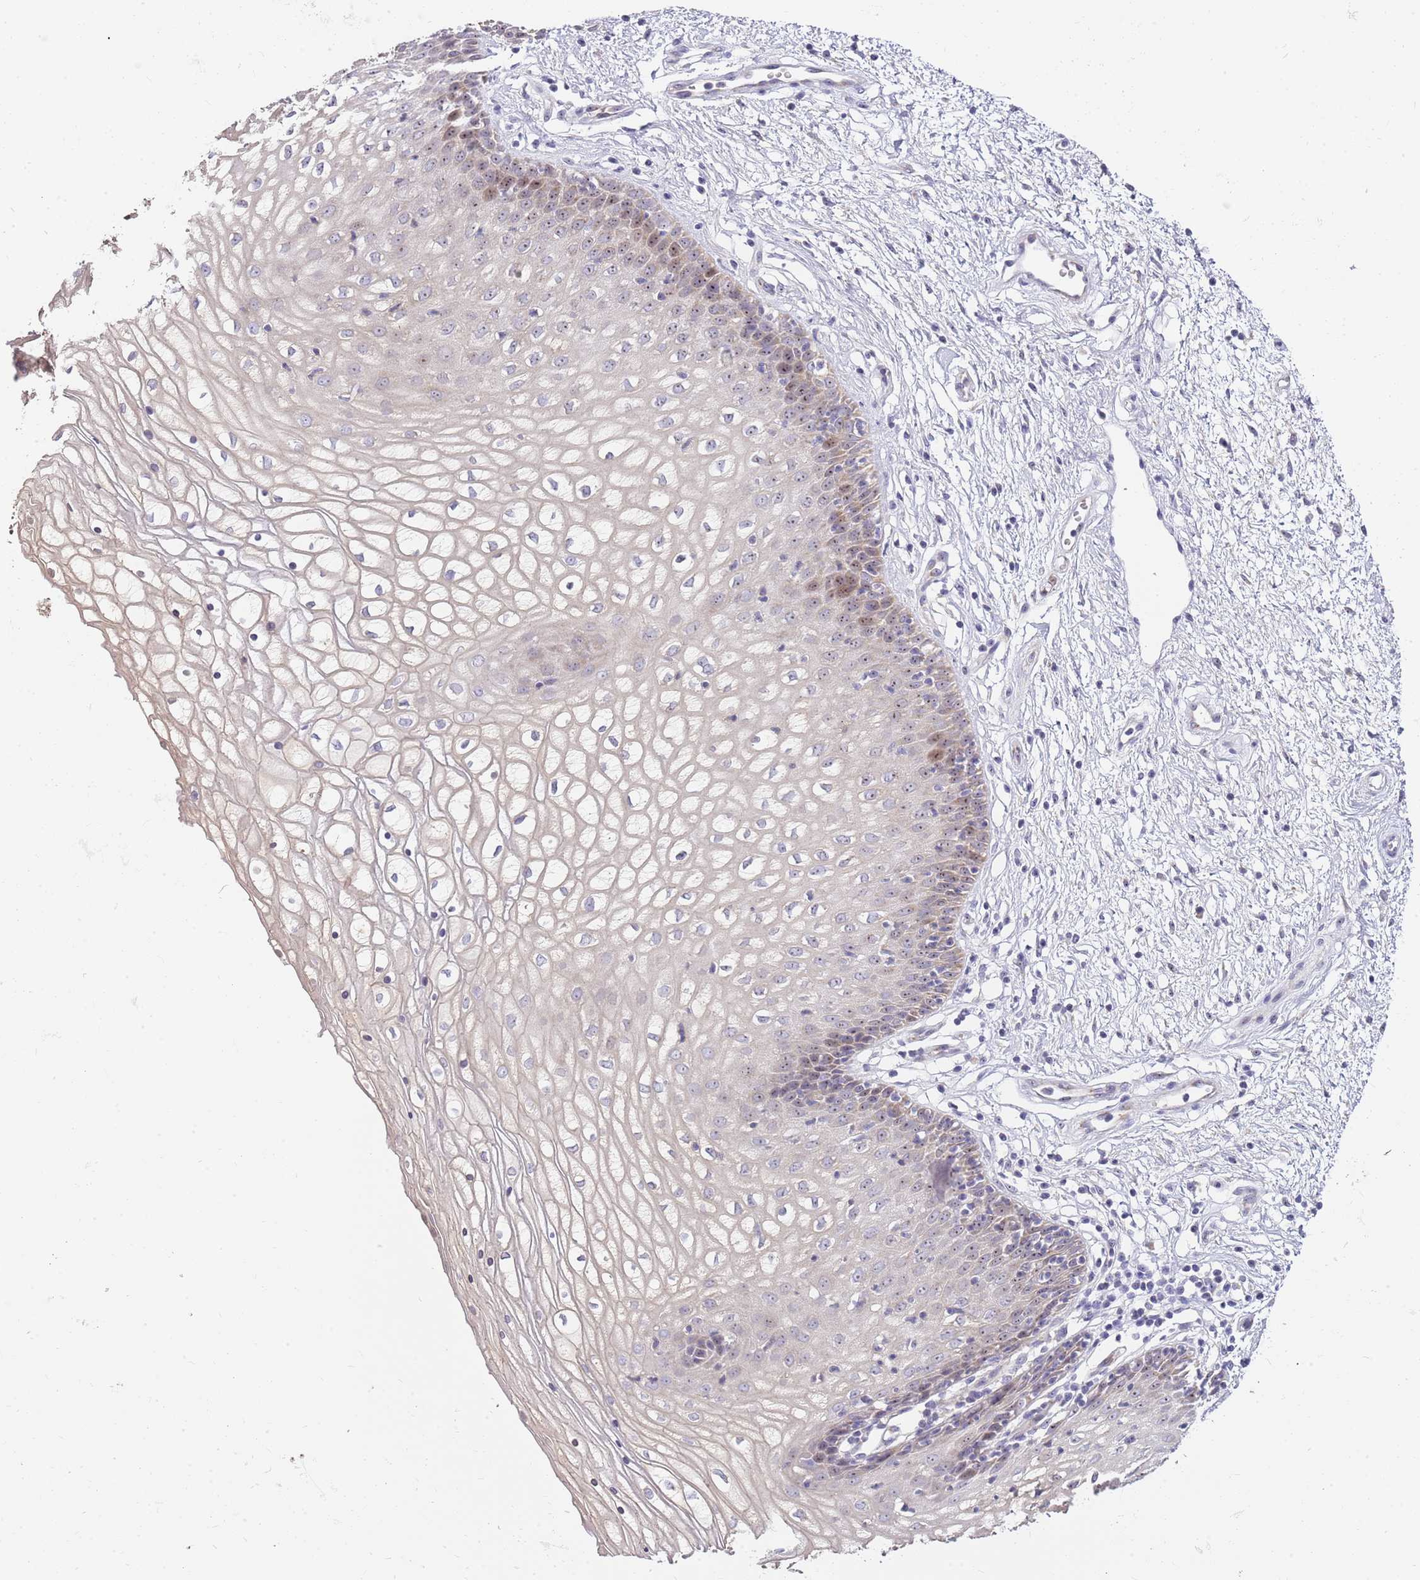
{"staining": {"intensity": "moderate", "quantity": "<25%", "location": "nuclear"}, "tissue": "vagina", "cell_type": "Squamous epithelial cells", "image_type": "normal", "snomed": [{"axis": "morphology", "description": "Normal tissue, NOS"}, {"axis": "topography", "description": "Vagina"}], "caption": "An immunohistochemistry photomicrograph of unremarkable tissue is shown. Protein staining in brown labels moderate nuclear positivity in vagina within squamous epithelial cells.", "gene": "DNAJA3", "patient": {"sex": "female", "age": 34}}